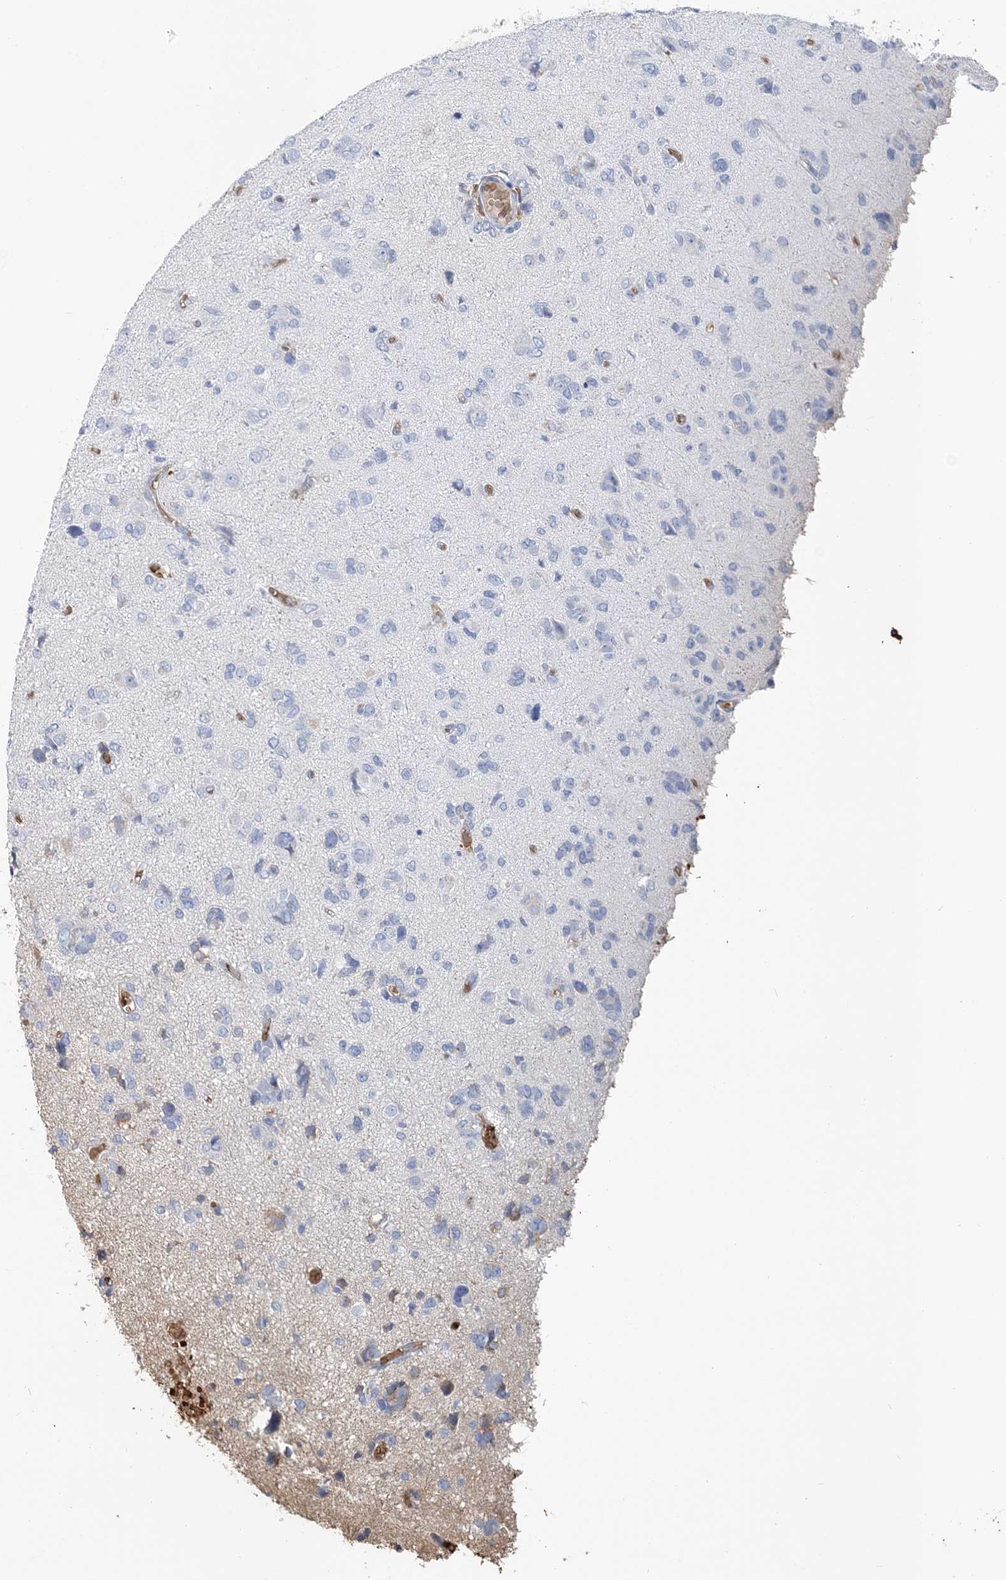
{"staining": {"intensity": "negative", "quantity": "none", "location": "none"}, "tissue": "glioma", "cell_type": "Tumor cells", "image_type": "cancer", "snomed": [{"axis": "morphology", "description": "Glioma, malignant, High grade"}, {"axis": "topography", "description": "Brain"}], "caption": "A photomicrograph of high-grade glioma (malignant) stained for a protein shows no brown staining in tumor cells. (Stains: DAB (3,3'-diaminobenzidine) IHC with hematoxylin counter stain, Microscopy: brightfield microscopy at high magnification).", "gene": "HBD", "patient": {"sex": "female", "age": 59}}